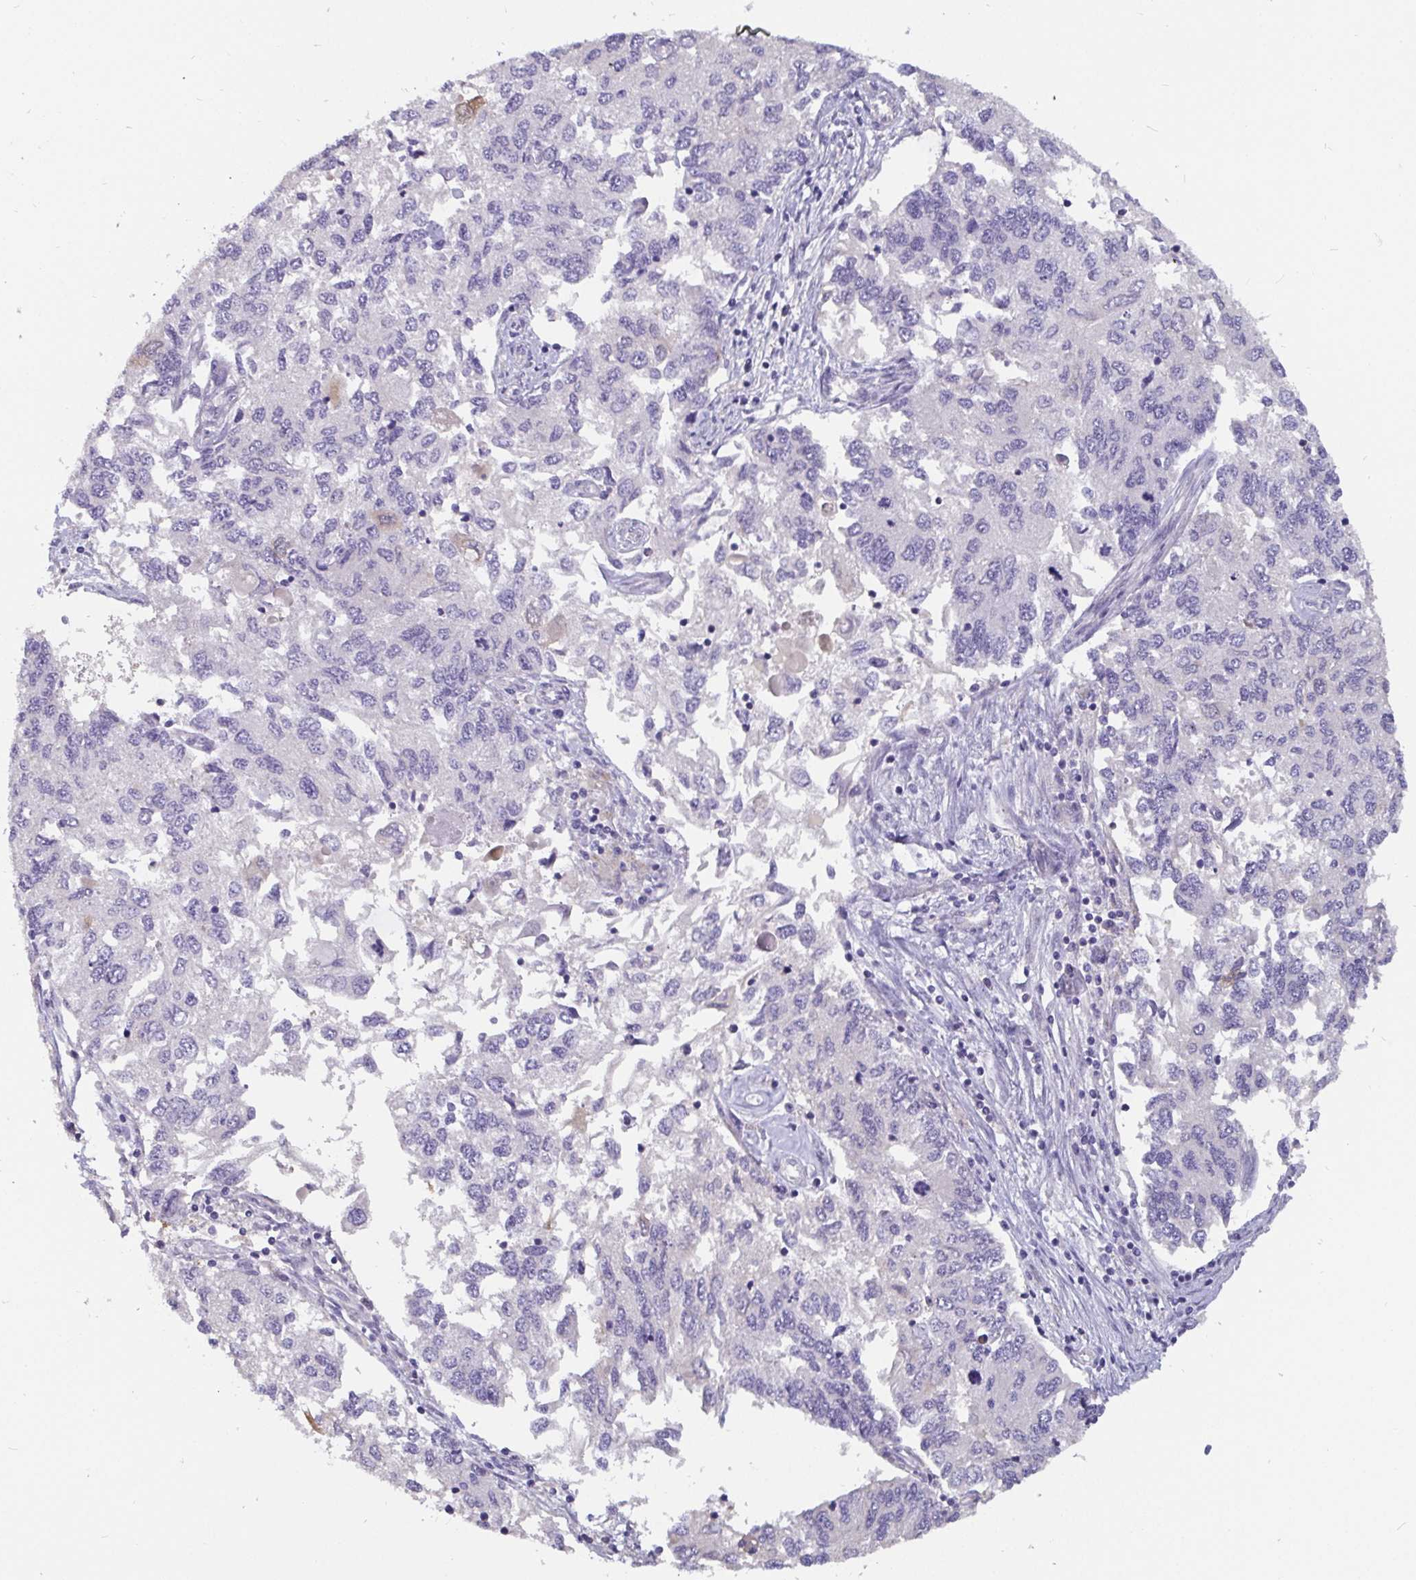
{"staining": {"intensity": "negative", "quantity": "none", "location": "none"}, "tissue": "endometrial cancer", "cell_type": "Tumor cells", "image_type": "cancer", "snomed": [{"axis": "morphology", "description": "Carcinoma, NOS"}, {"axis": "topography", "description": "Uterus"}], "caption": "Photomicrograph shows no significant protein positivity in tumor cells of endometrial cancer (carcinoma). Brightfield microscopy of IHC stained with DAB (3,3'-diaminobenzidine) (brown) and hematoxylin (blue), captured at high magnification.", "gene": "ADAMTS6", "patient": {"sex": "female", "age": 76}}